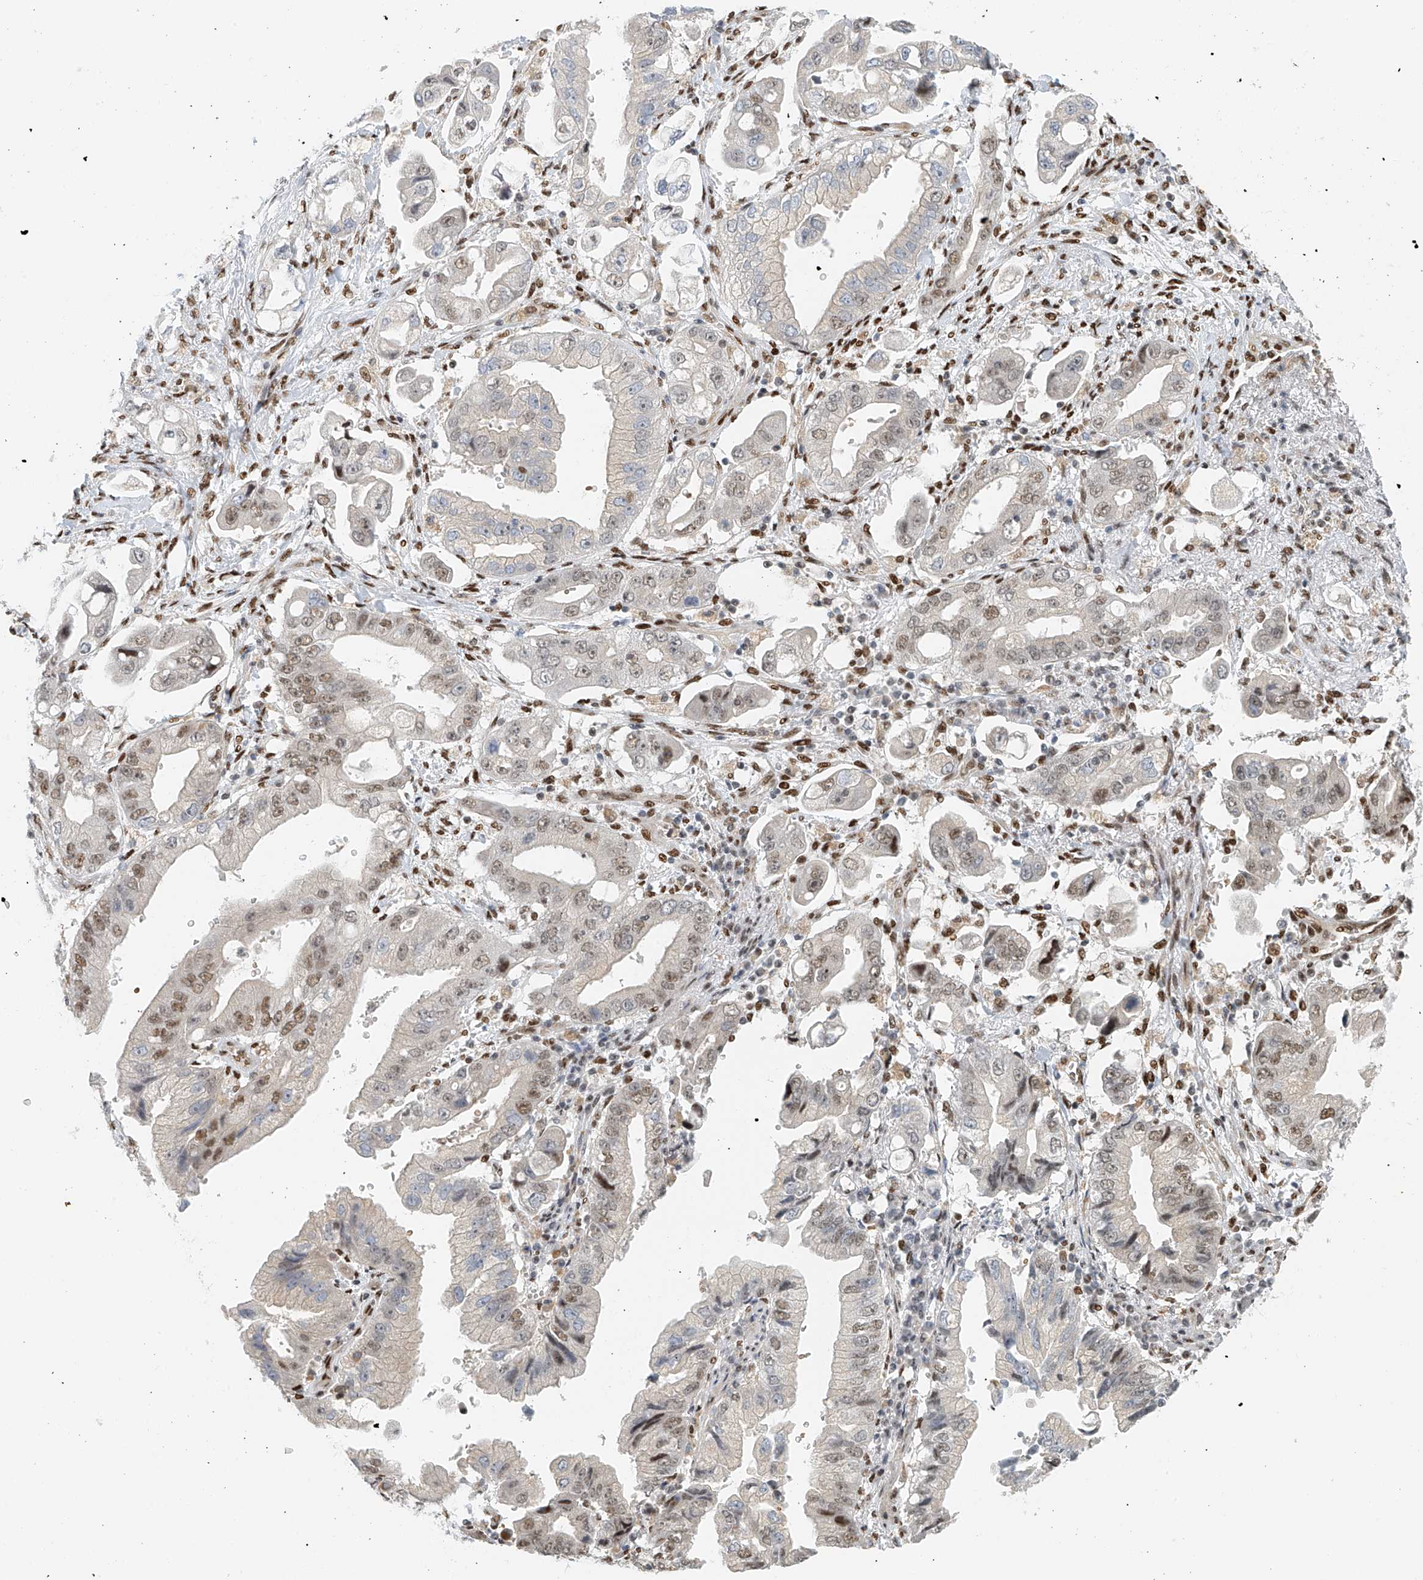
{"staining": {"intensity": "moderate", "quantity": "<25%", "location": "nuclear"}, "tissue": "stomach cancer", "cell_type": "Tumor cells", "image_type": "cancer", "snomed": [{"axis": "morphology", "description": "Adenocarcinoma, NOS"}, {"axis": "topography", "description": "Stomach"}], "caption": "Moderate nuclear protein staining is seen in approximately <25% of tumor cells in stomach cancer.", "gene": "ZNF514", "patient": {"sex": "male", "age": 62}}